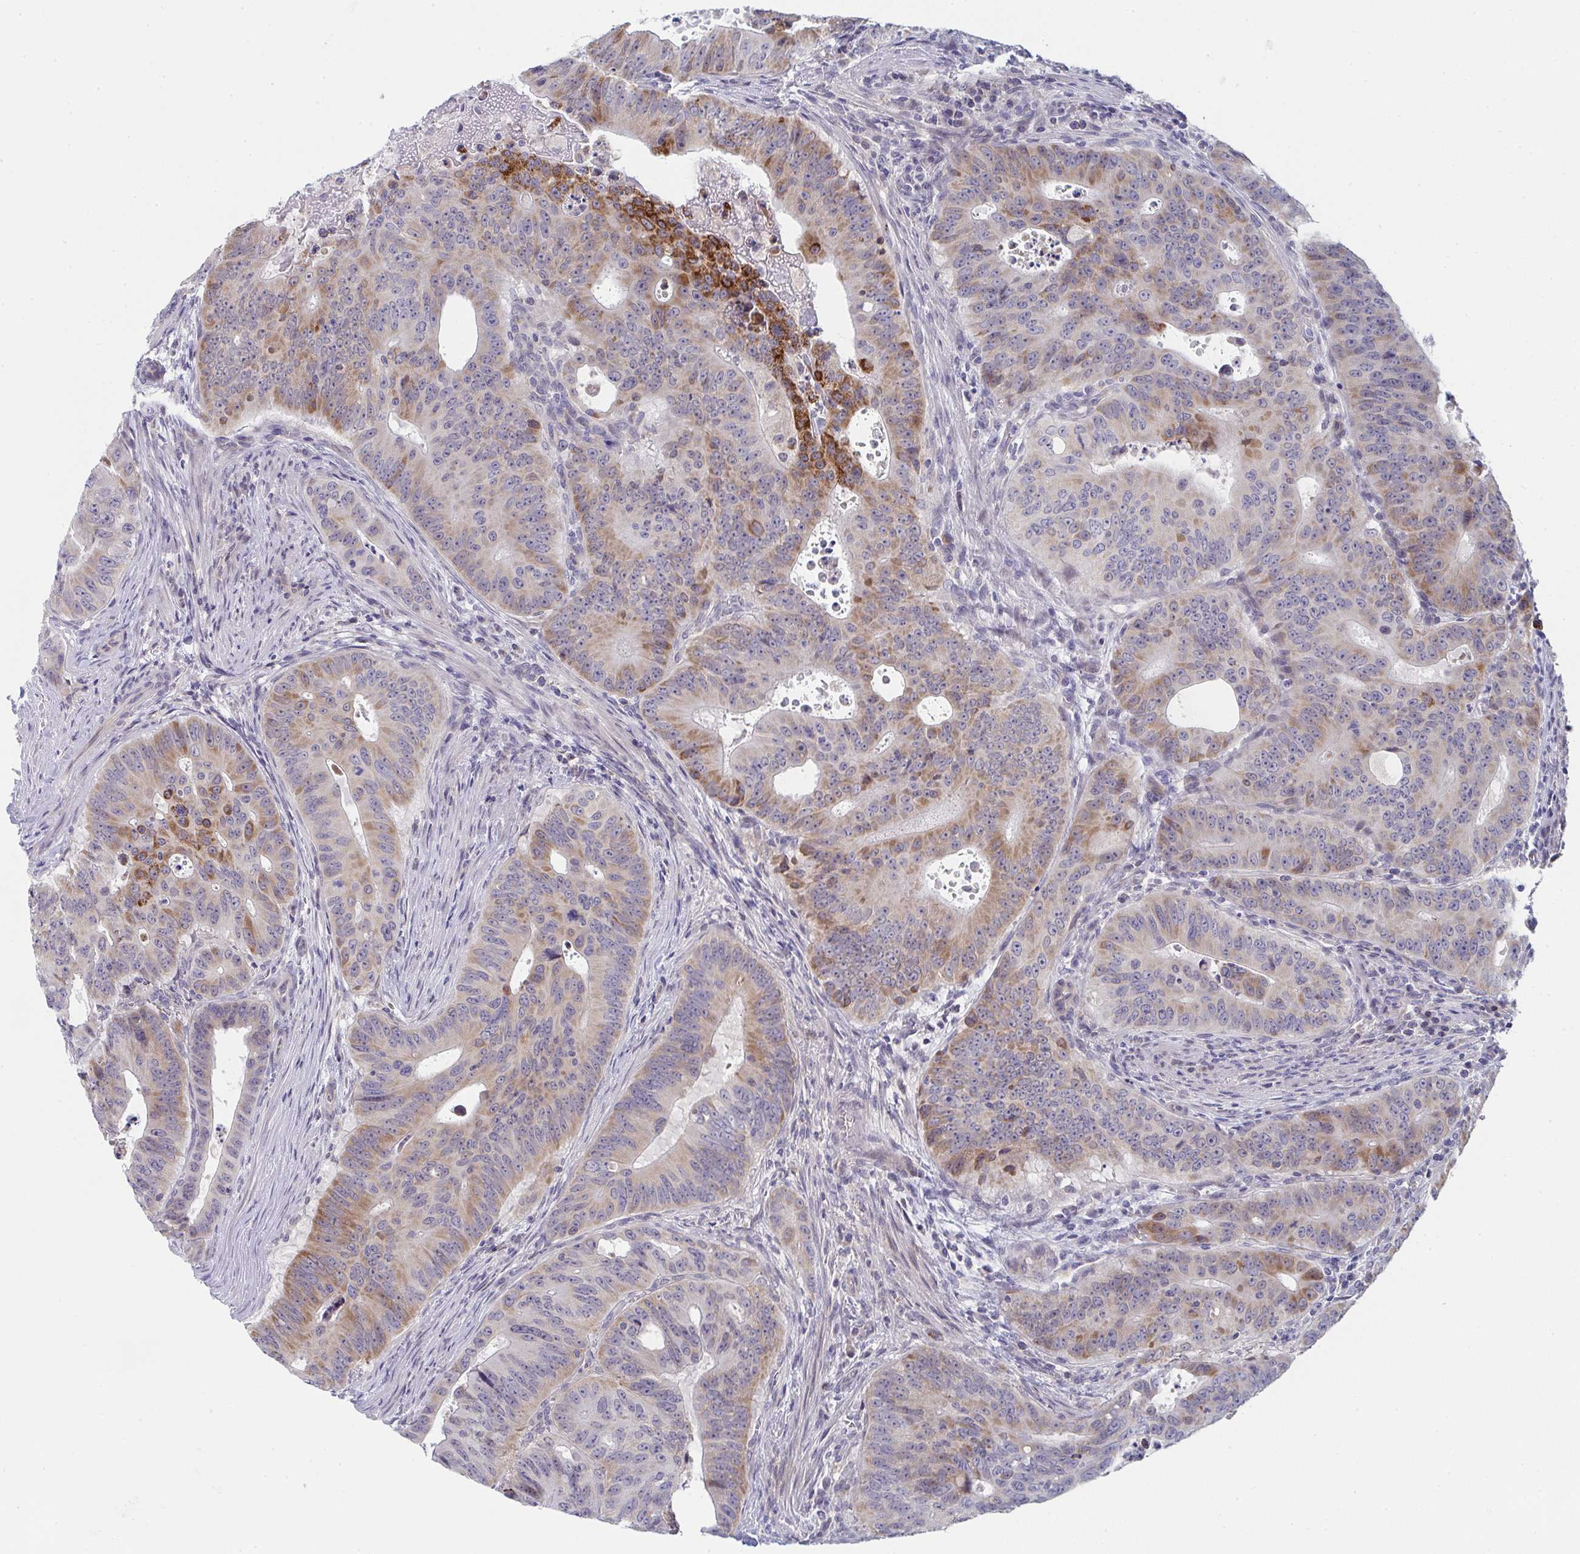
{"staining": {"intensity": "moderate", "quantity": "25%-75%", "location": "cytoplasmic/membranous"}, "tissue": "colorectal cancer", "cell_type": "Tumor cells", "image_type": "cancer", "snomed": [{"axis": "morphology", "description": "Adenocarcinoma, NOS"}, {"axis": "topography", "description": "Colon"}], "caption": "A brown stain shows moderate cytoplasmic/membranous staining of a protein in colorectal cancer tumor cells.", "gene": "VWDE", "patient": {"sex": "male", "age": 62}}